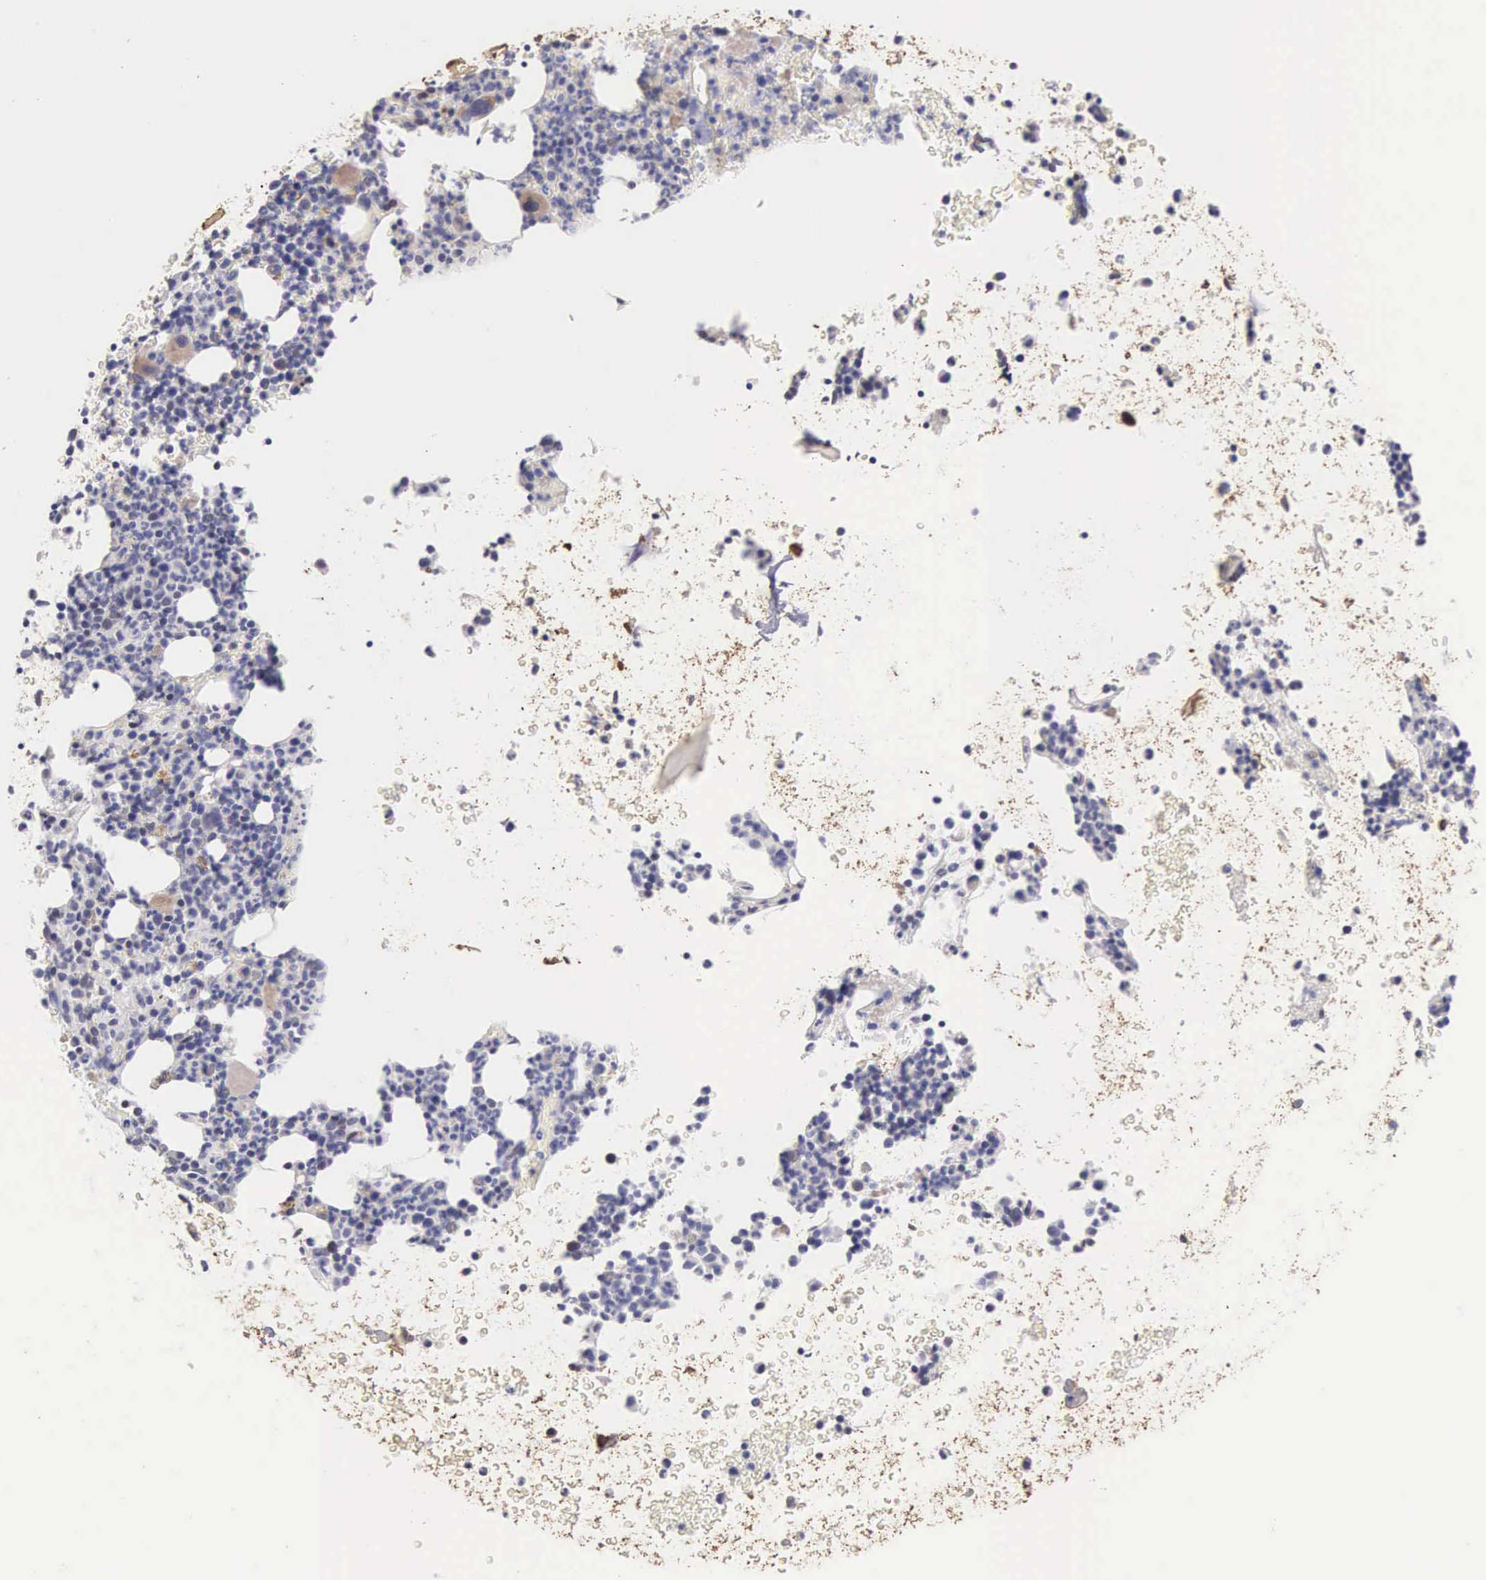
{"staining": {"intensity": "weak", "quantity": "<25%", "location": "cytoplasmic/membranous"}, "tissue": "bone marrow", "cell_type": "Hematopoietic cells", "image_type": "normal", "snomed": [{"axis": "morphology", "description": "Normal tissue, NOS"}, {"axis": "topography", "description": "Bone marrow"}], "caption": "Benign bone marrow was stained to show a protein in brown. There is no significant staining in hematopoietic cells. (Stains: DAB immunohistochemistry (IHC) with hematoxylin counter stain, Microscopy: brightfield microscopy at high magnification).", "gene": "PIR", "patient": {"sex": "female", "age": 52}}